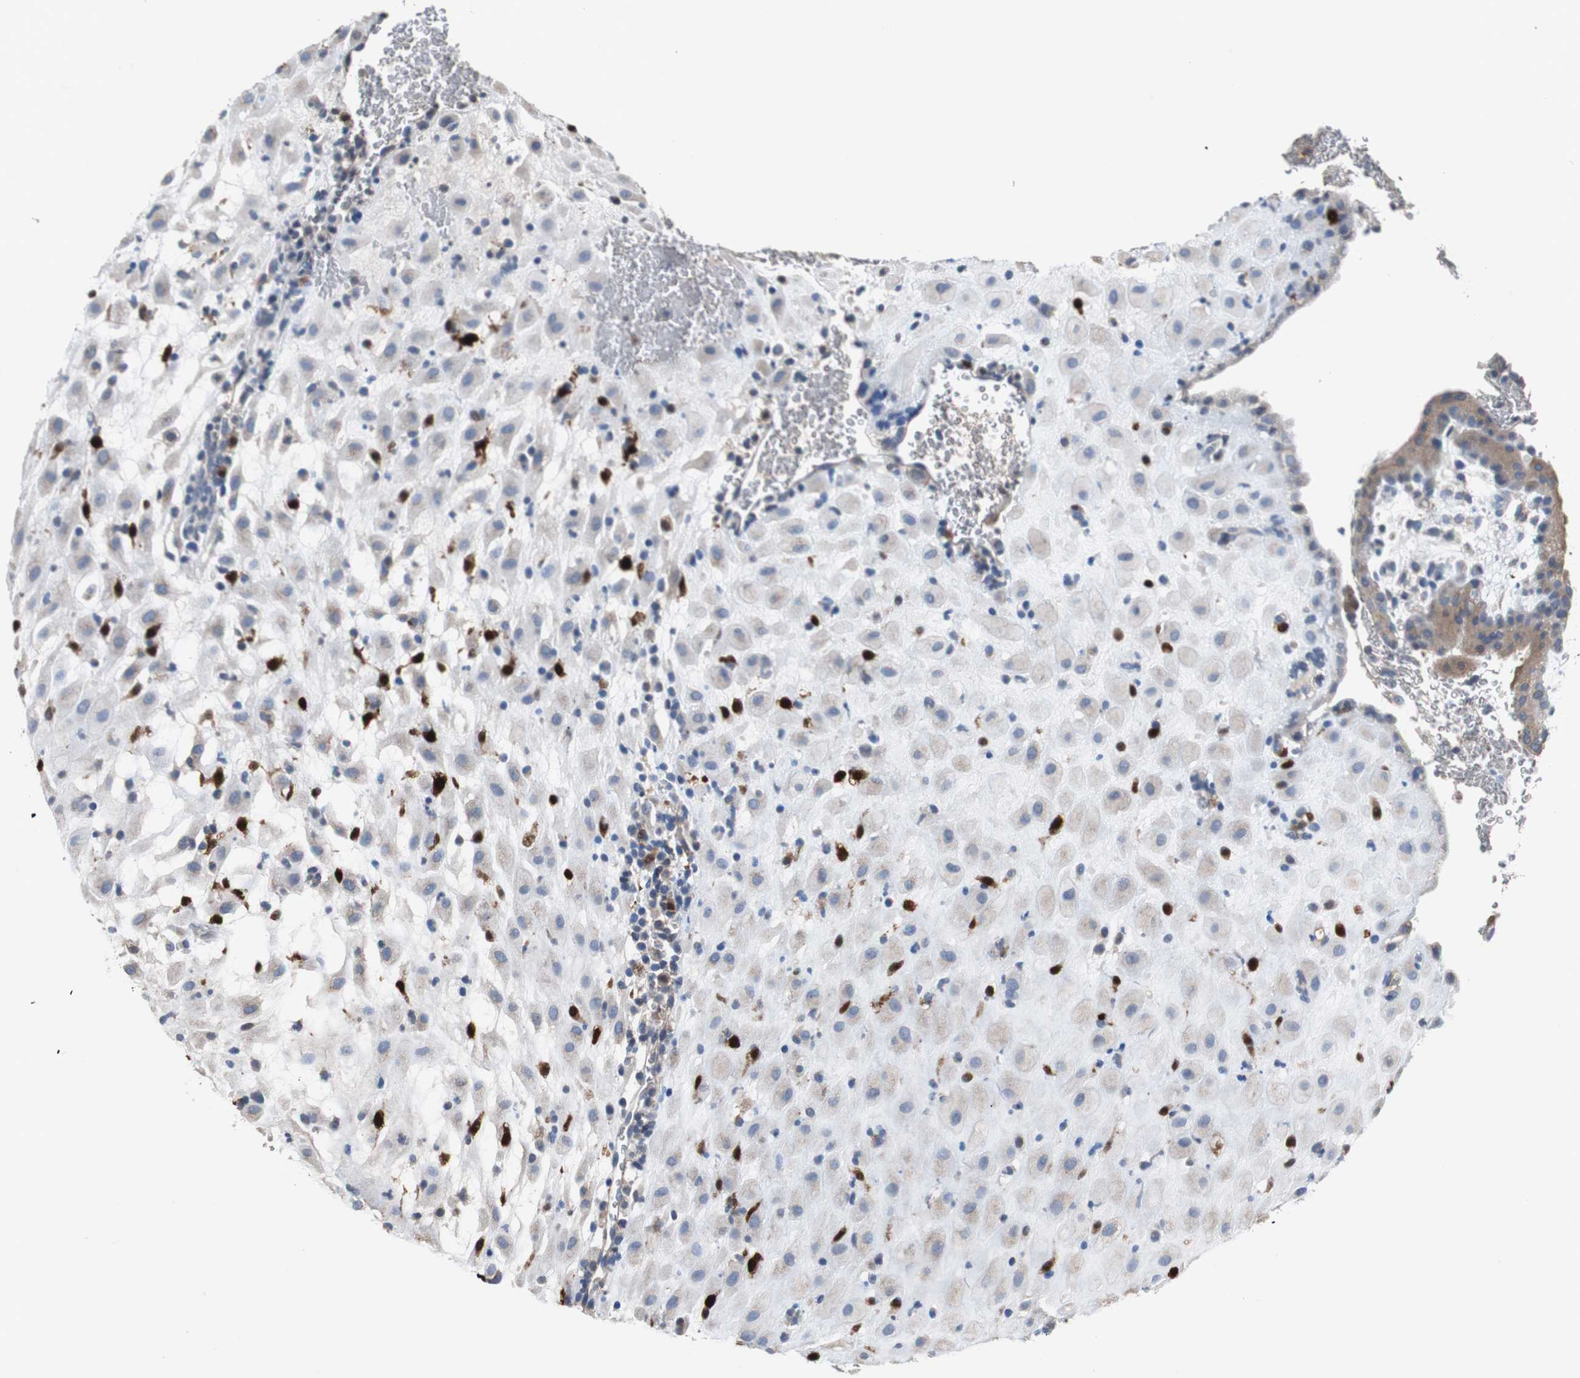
{"staining": {"intensity": "moderate", "quantity": "25%-75%", "location": "cytoplasmic/membranous"}, "tissue": "placenta", "cell_type": "Decidual cells", "image_type": "normal", "snomed": [{"axis": "morphology", "description": "Normal tissue, NOS"}, {"axis": "topography", "description": "Placenta"}], "caption": "Protein analysis of normal placenta reveals moderate cytoplasmic/membranous expression in approximately 25%-75% of decidual cells.", "gene": "CALB2", "patient": {"sex": "female", "age": 19}}